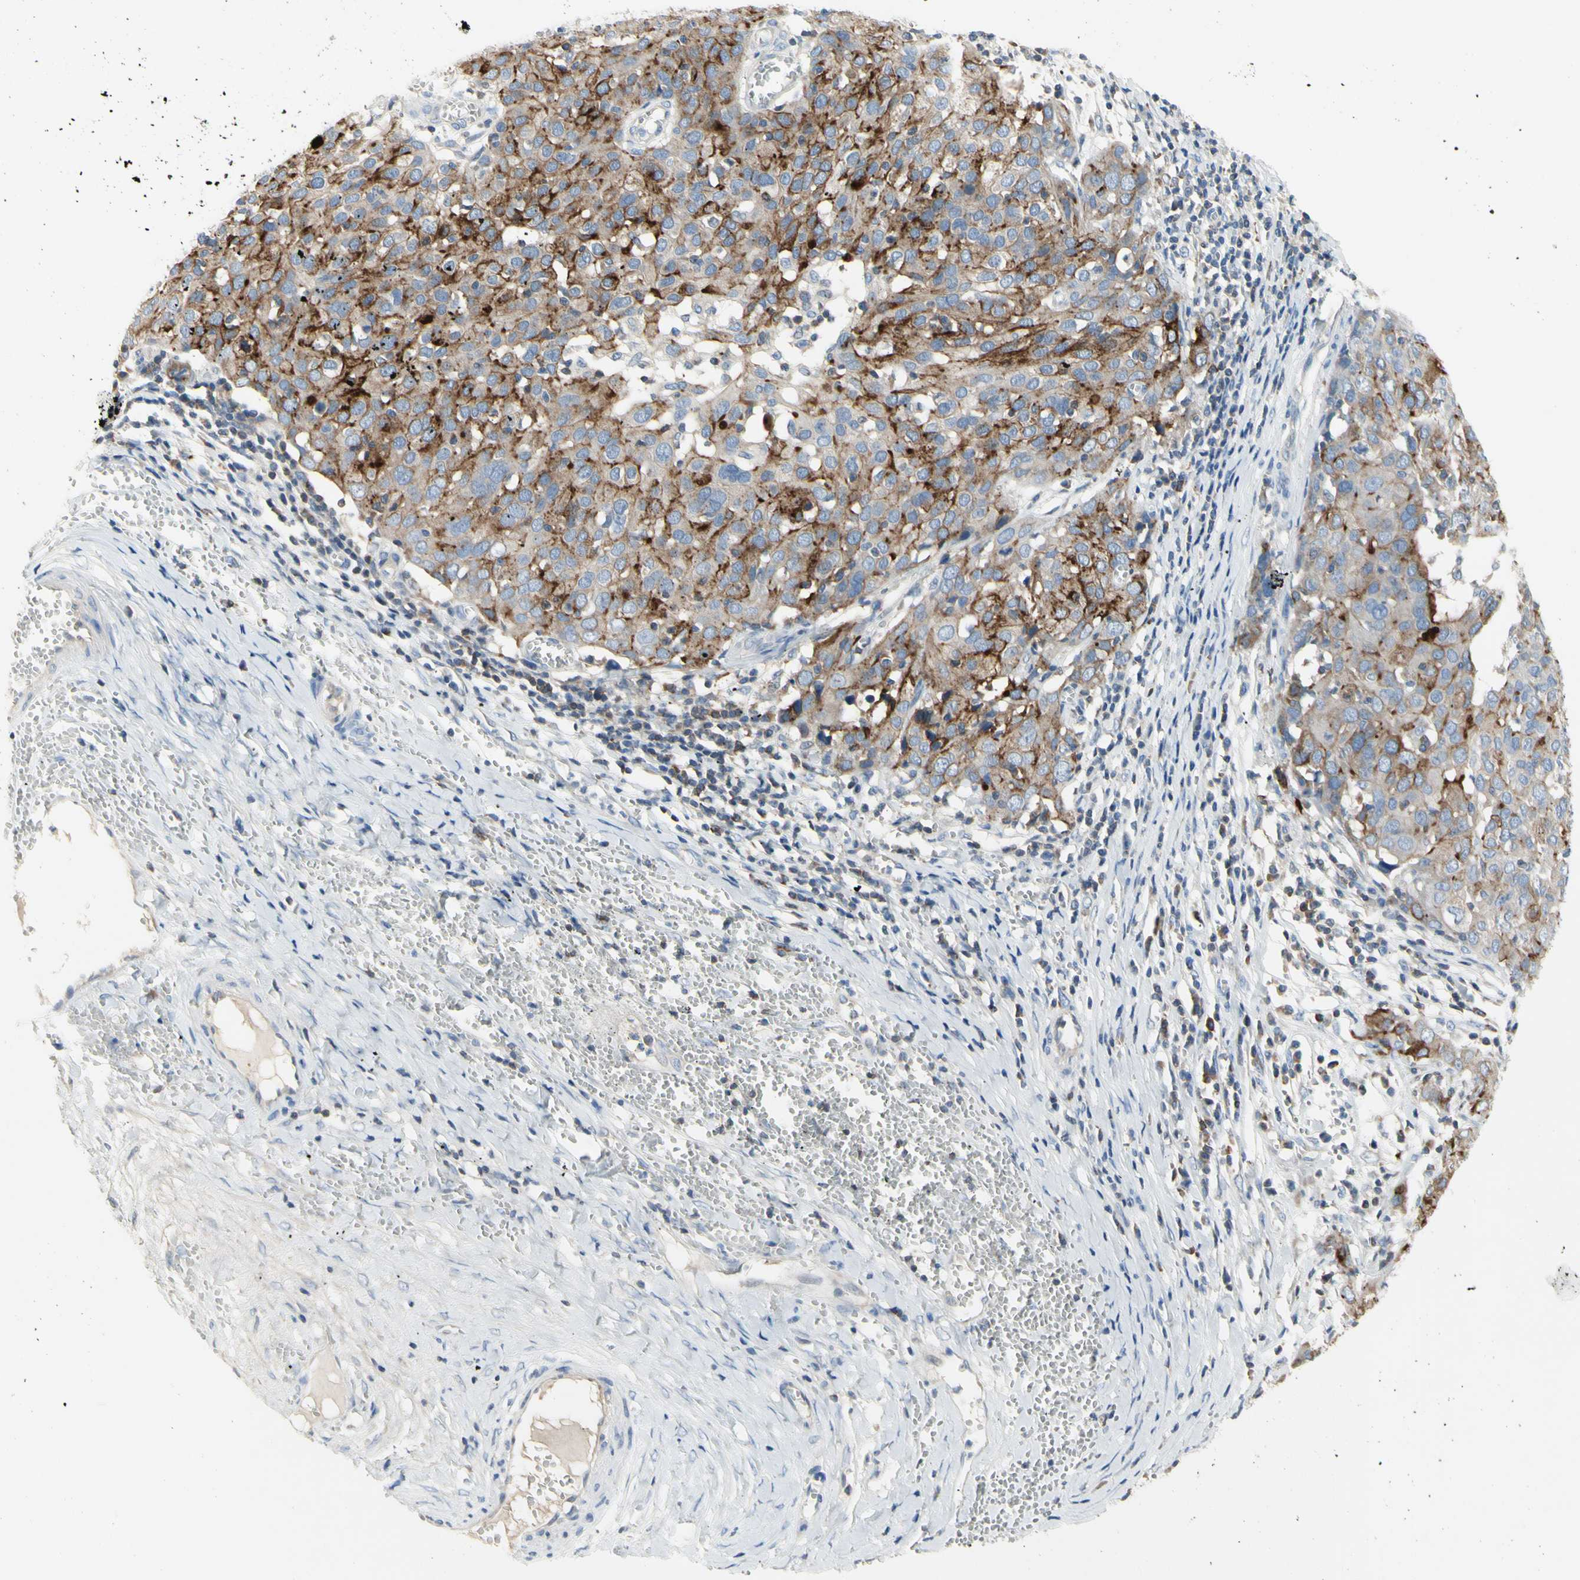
{"staining": {"intensity": "moderate", "quantity": ">75%", "location": "cytoplasmic/membranous"}, "tissue": "ovarian cancer", "cell_type": "Tumor cells", "image_type": "cancer", "snomed": [{"axis": "morphology", "description": "Carcinoma, endometroid"}, {"axis": "topography", "description": "Ovary"}], "caption": "Protein staining of ovarian cancer (endometroid carcinoma) tissue demonstrates moderate cytoplasmic/membranous staining in approximately >75% of tumor cells.", "gene": "MUC1", "patient": {"sex": "female", "age": 50}}